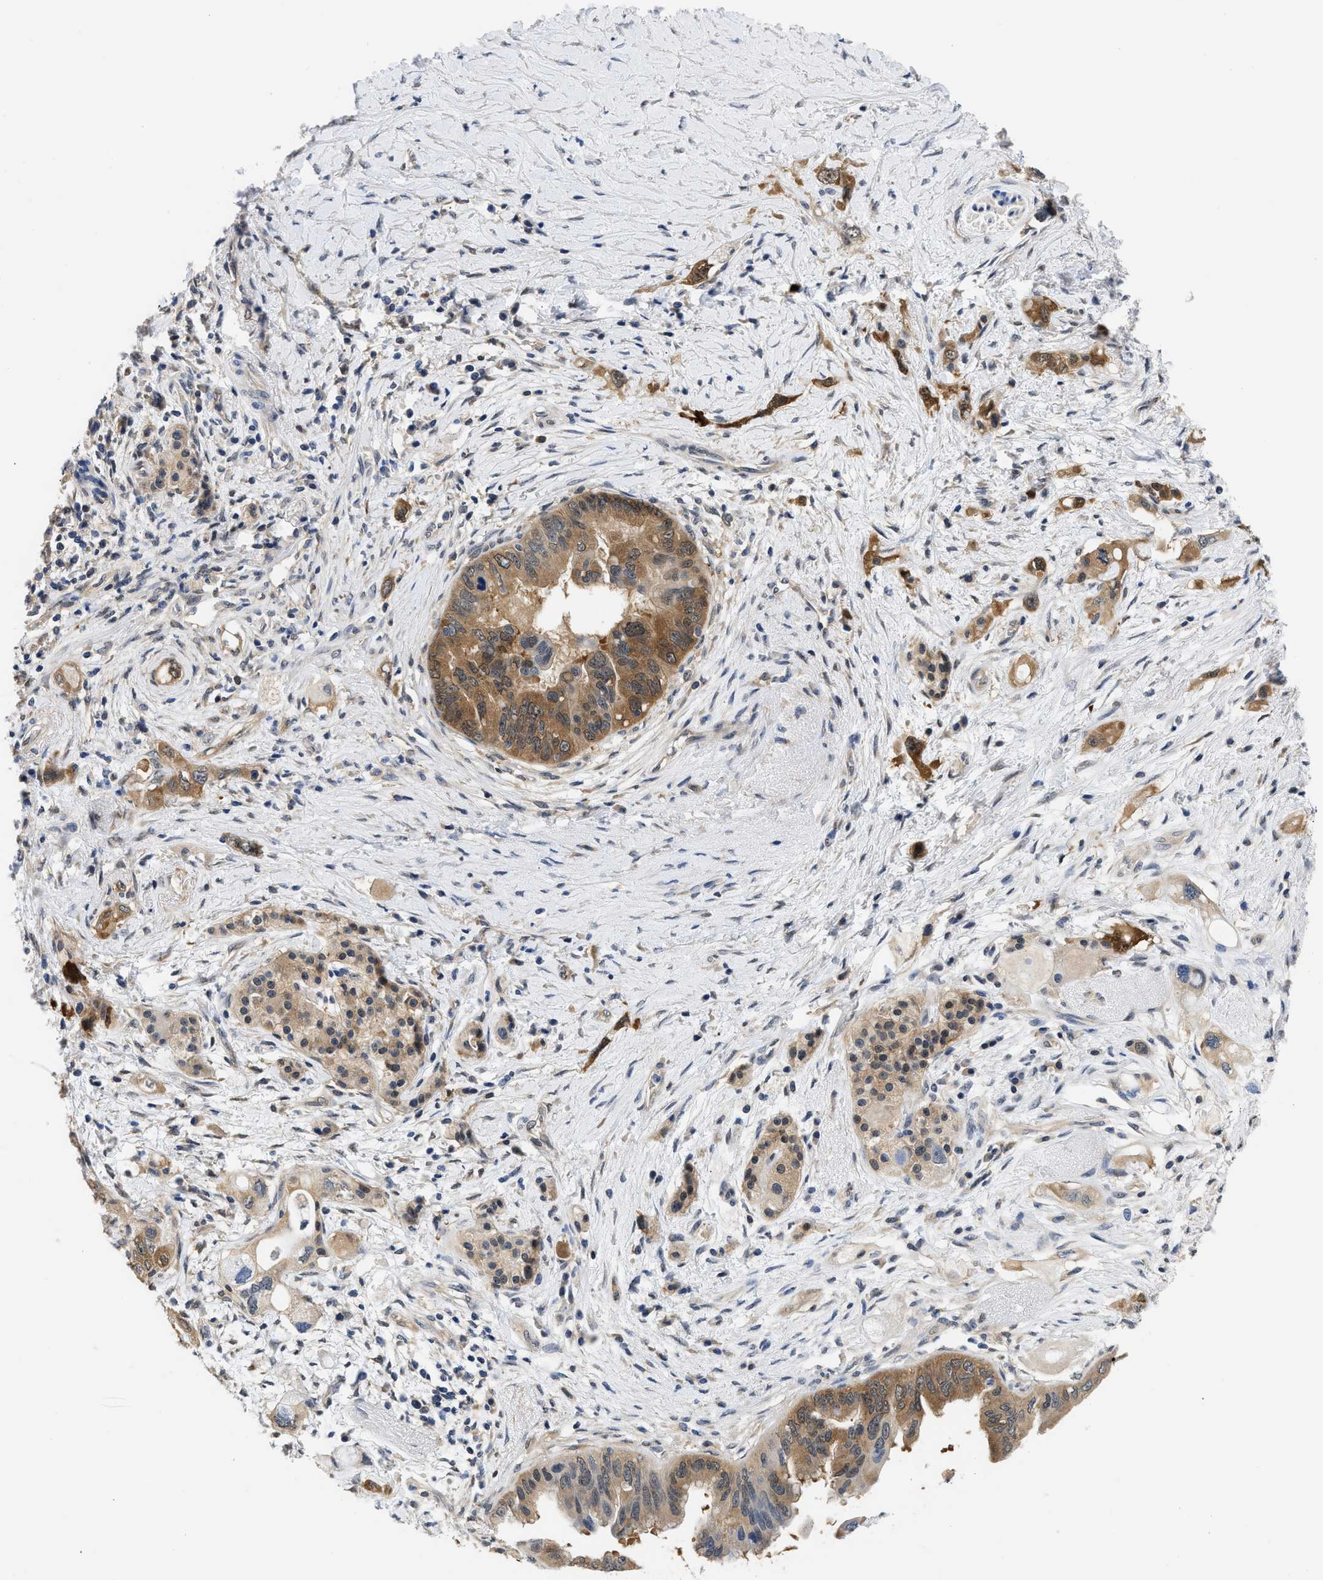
{"staining": {"intensity": "moderate", "quantity": "25%-75%", "location": "cytoplasmic/membranous"}, "tissue": "pancreatic cancer", "cell_type": "Tumor cells", "image_type": "cancer", "snomed": [{"axis": "morphology", "description": "Adenocarcinoma, NOS"}, {"axis": "topography", "description": "Pancreas"}], "caption": "Protein staining of pancreatic adenocarcinoma tissue reveals moderate cytoplasmic/membranous staining in about 25%-75% of tumor cells. Immunohistochemistry (ihc) stains the protein in brown and the nuclei are stained blue.", "gene": "XPO5", "patient": {"sex": "female", "age": 56}}